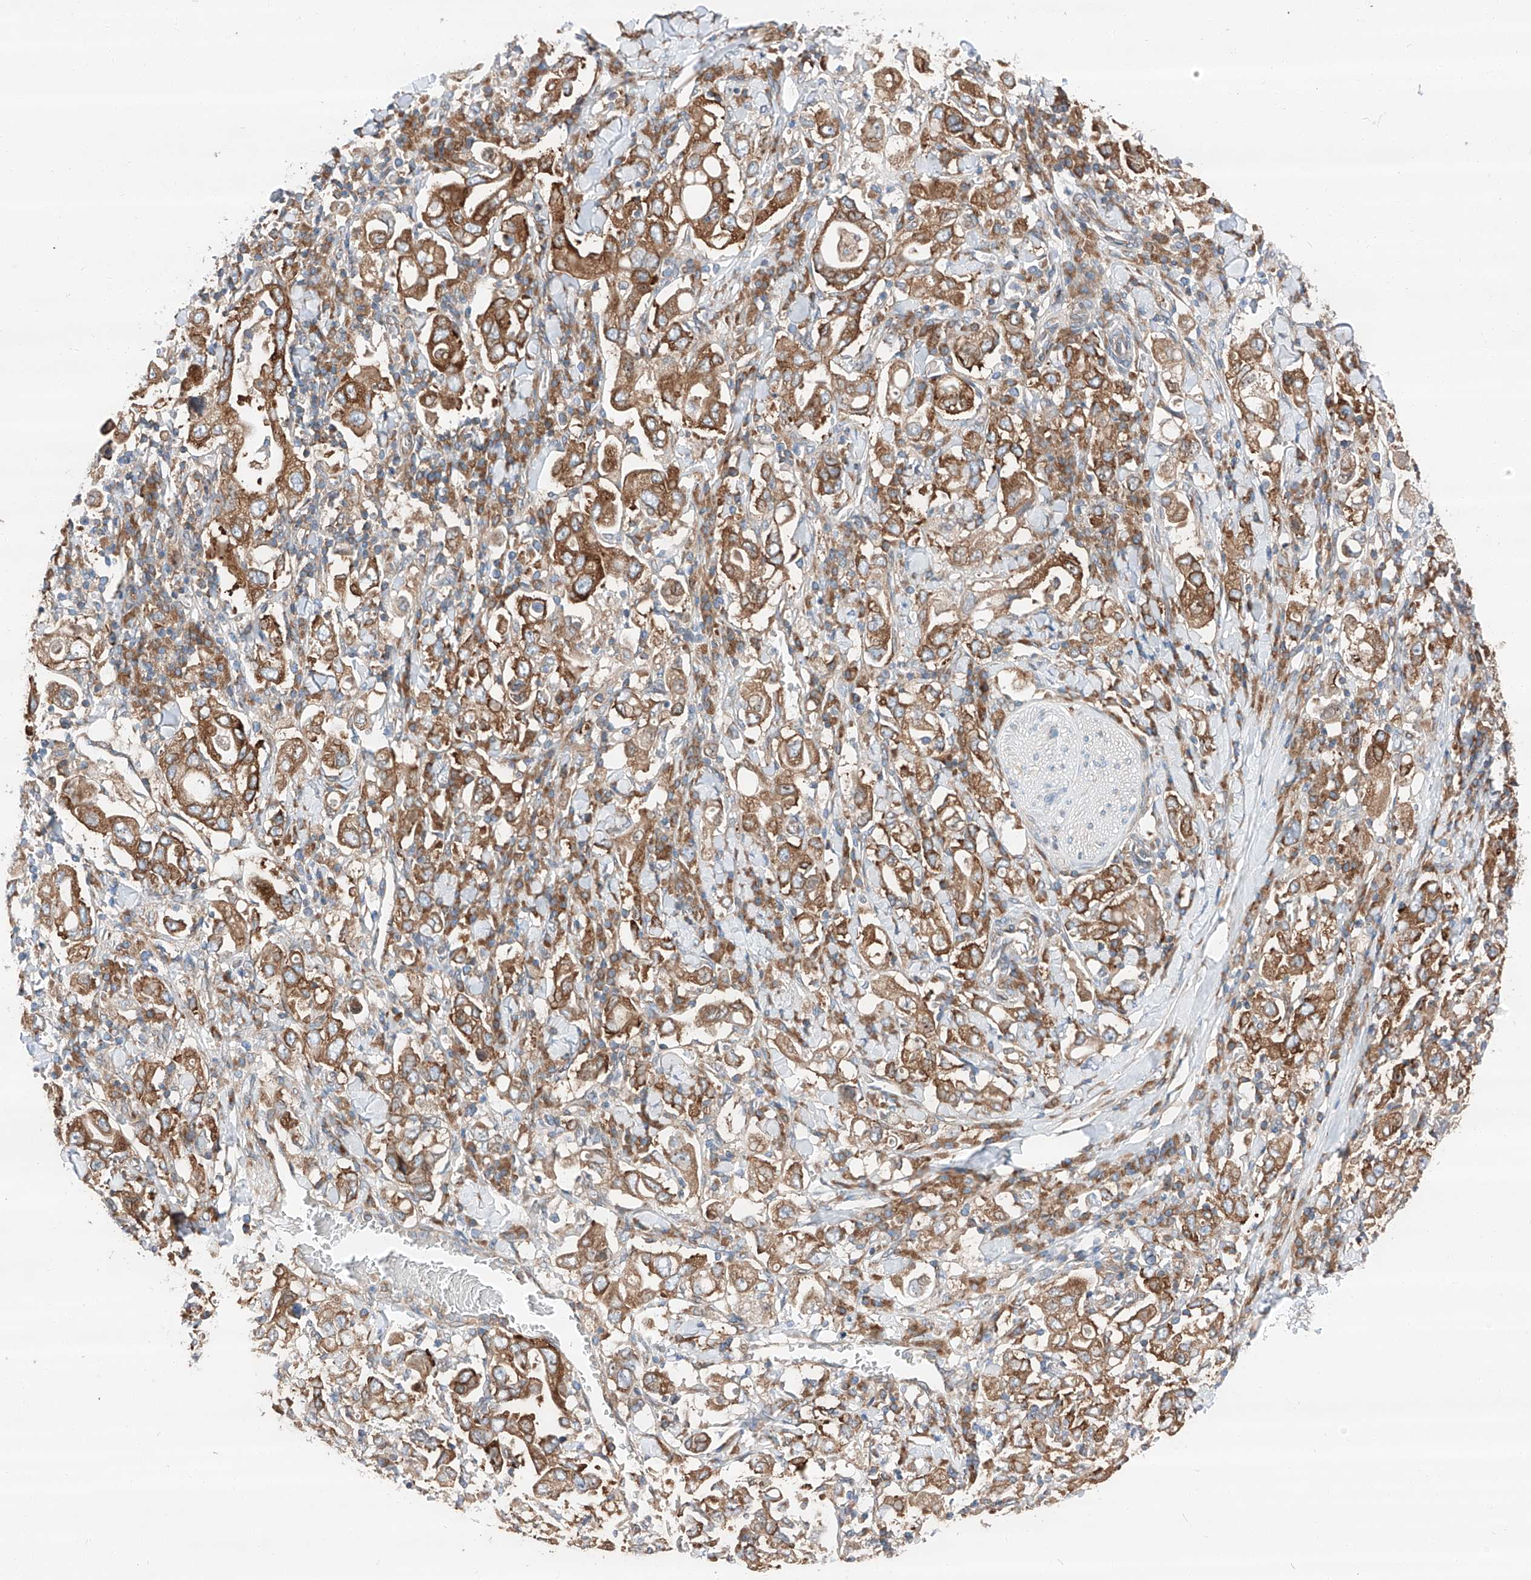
{"staining": {"intensity": "moderate", "quantity": ">75%", "location": "cytoplasmic/membranous"}, "tissue": "stomach cancer", "cell_type": "Tumor cells", "image_type": "cancer", "snomed": [{"axis": "morphology", "description": "Adenocarcinoma, NOS"}, {"axis": "topography", "description": "Stomach, upper"}], "caption": "Moderate cytoplasmic/membranous protein expression is seen in approximately >75% of tumor cells in stomach cancer.", "gene": "ZC3H15", "patient": {"sex": "male", "age": 62}}